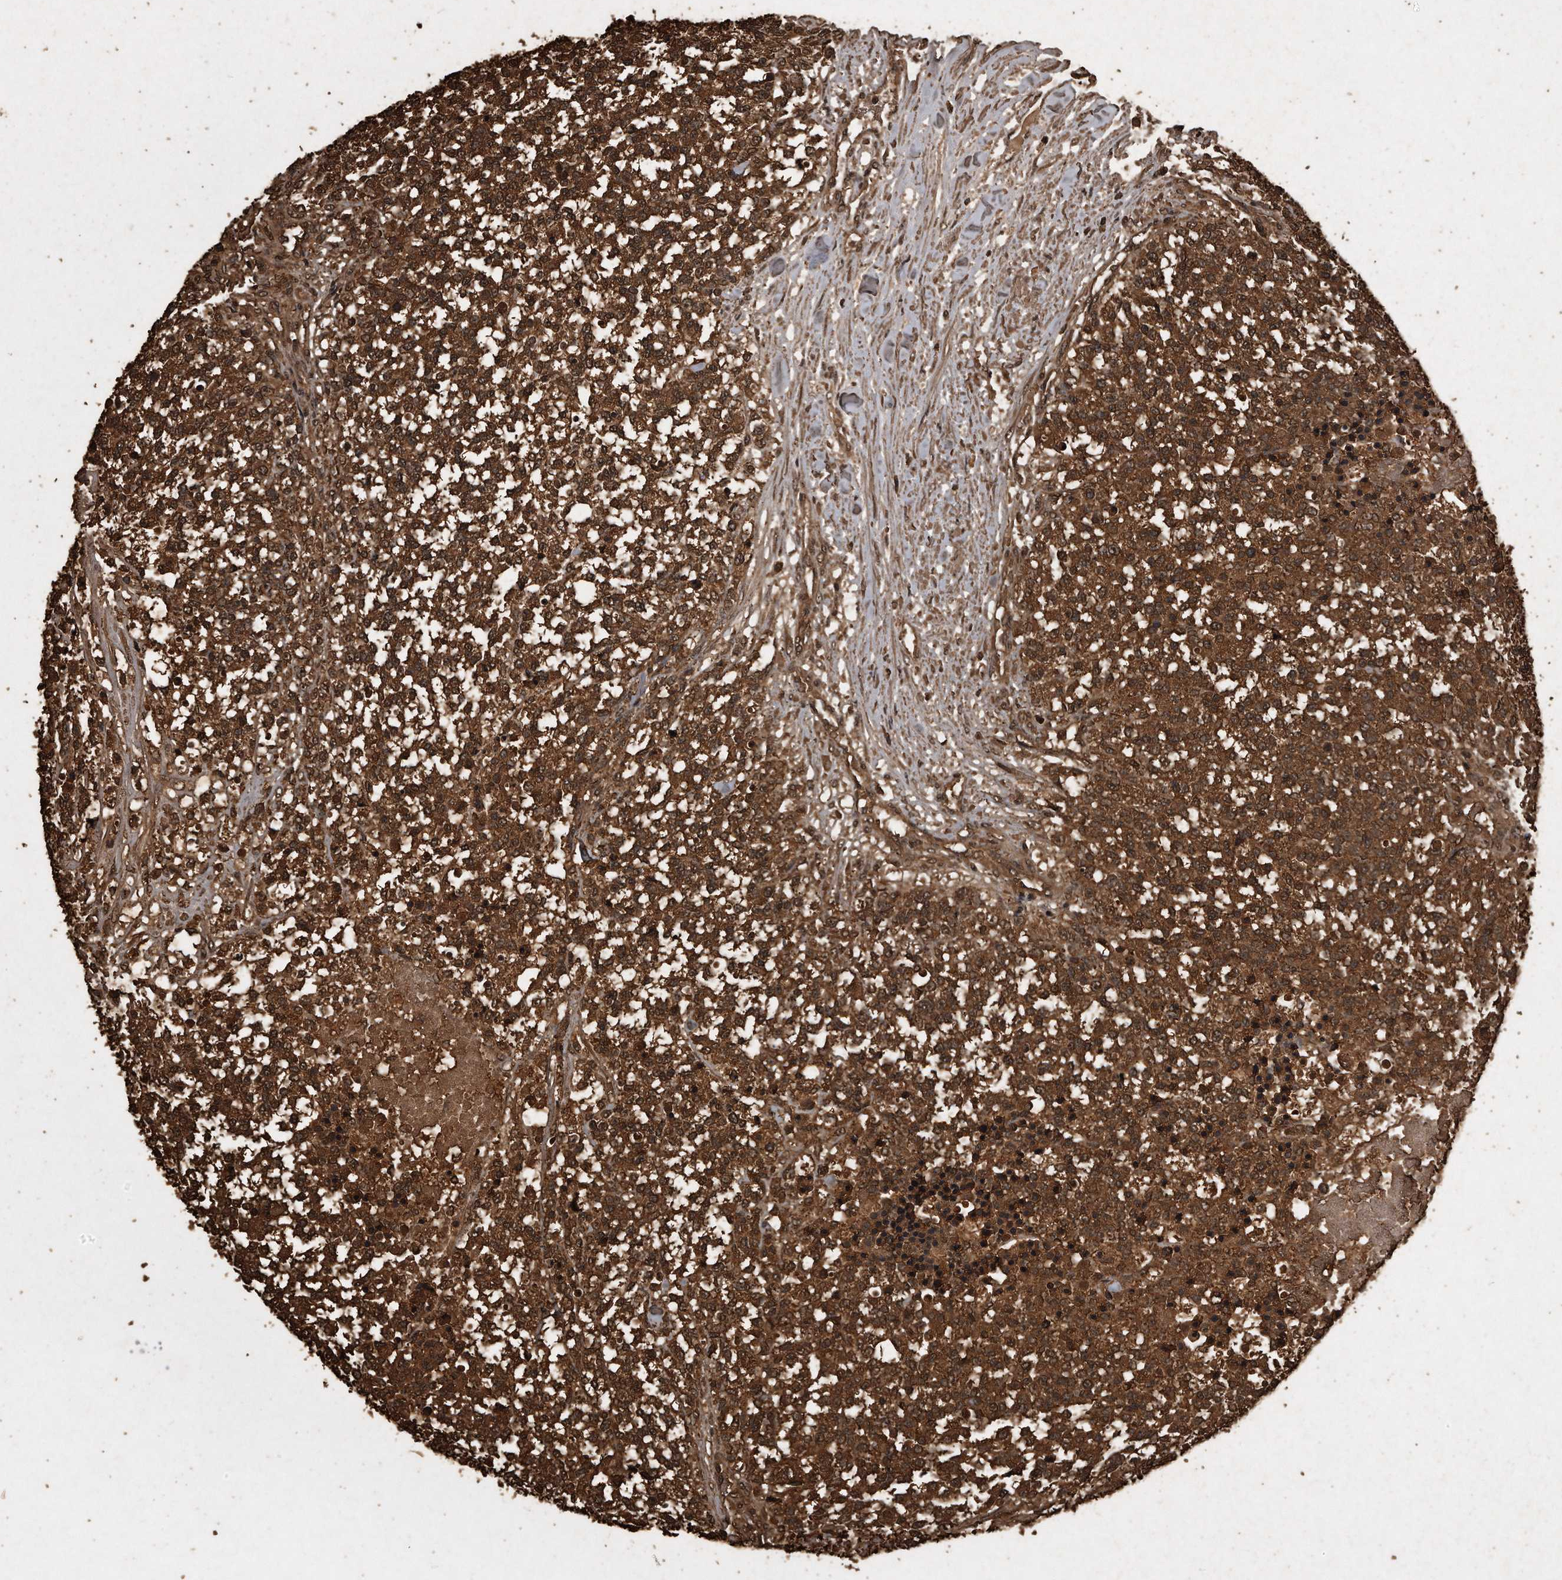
{"staining": {"intensity": "strong", "quantity": ">75%", "location": "cytoplasmic/membranous"}, "tissue": "testis cancer", "cell_type": "Tumor cells", "image_type": "cancer", "snomed": [{"axis": "morphology", "description": "Seminoma, NOS"}, {"axis": "topography", "description": "Testis"}], "caption": "Strong cytoplasmic/membranous protein positivity is seen in about >75% of tumor cells in seminoma (testis).", "gene": "CFLAR", "patient": {"sex": "male", "age": 59}}